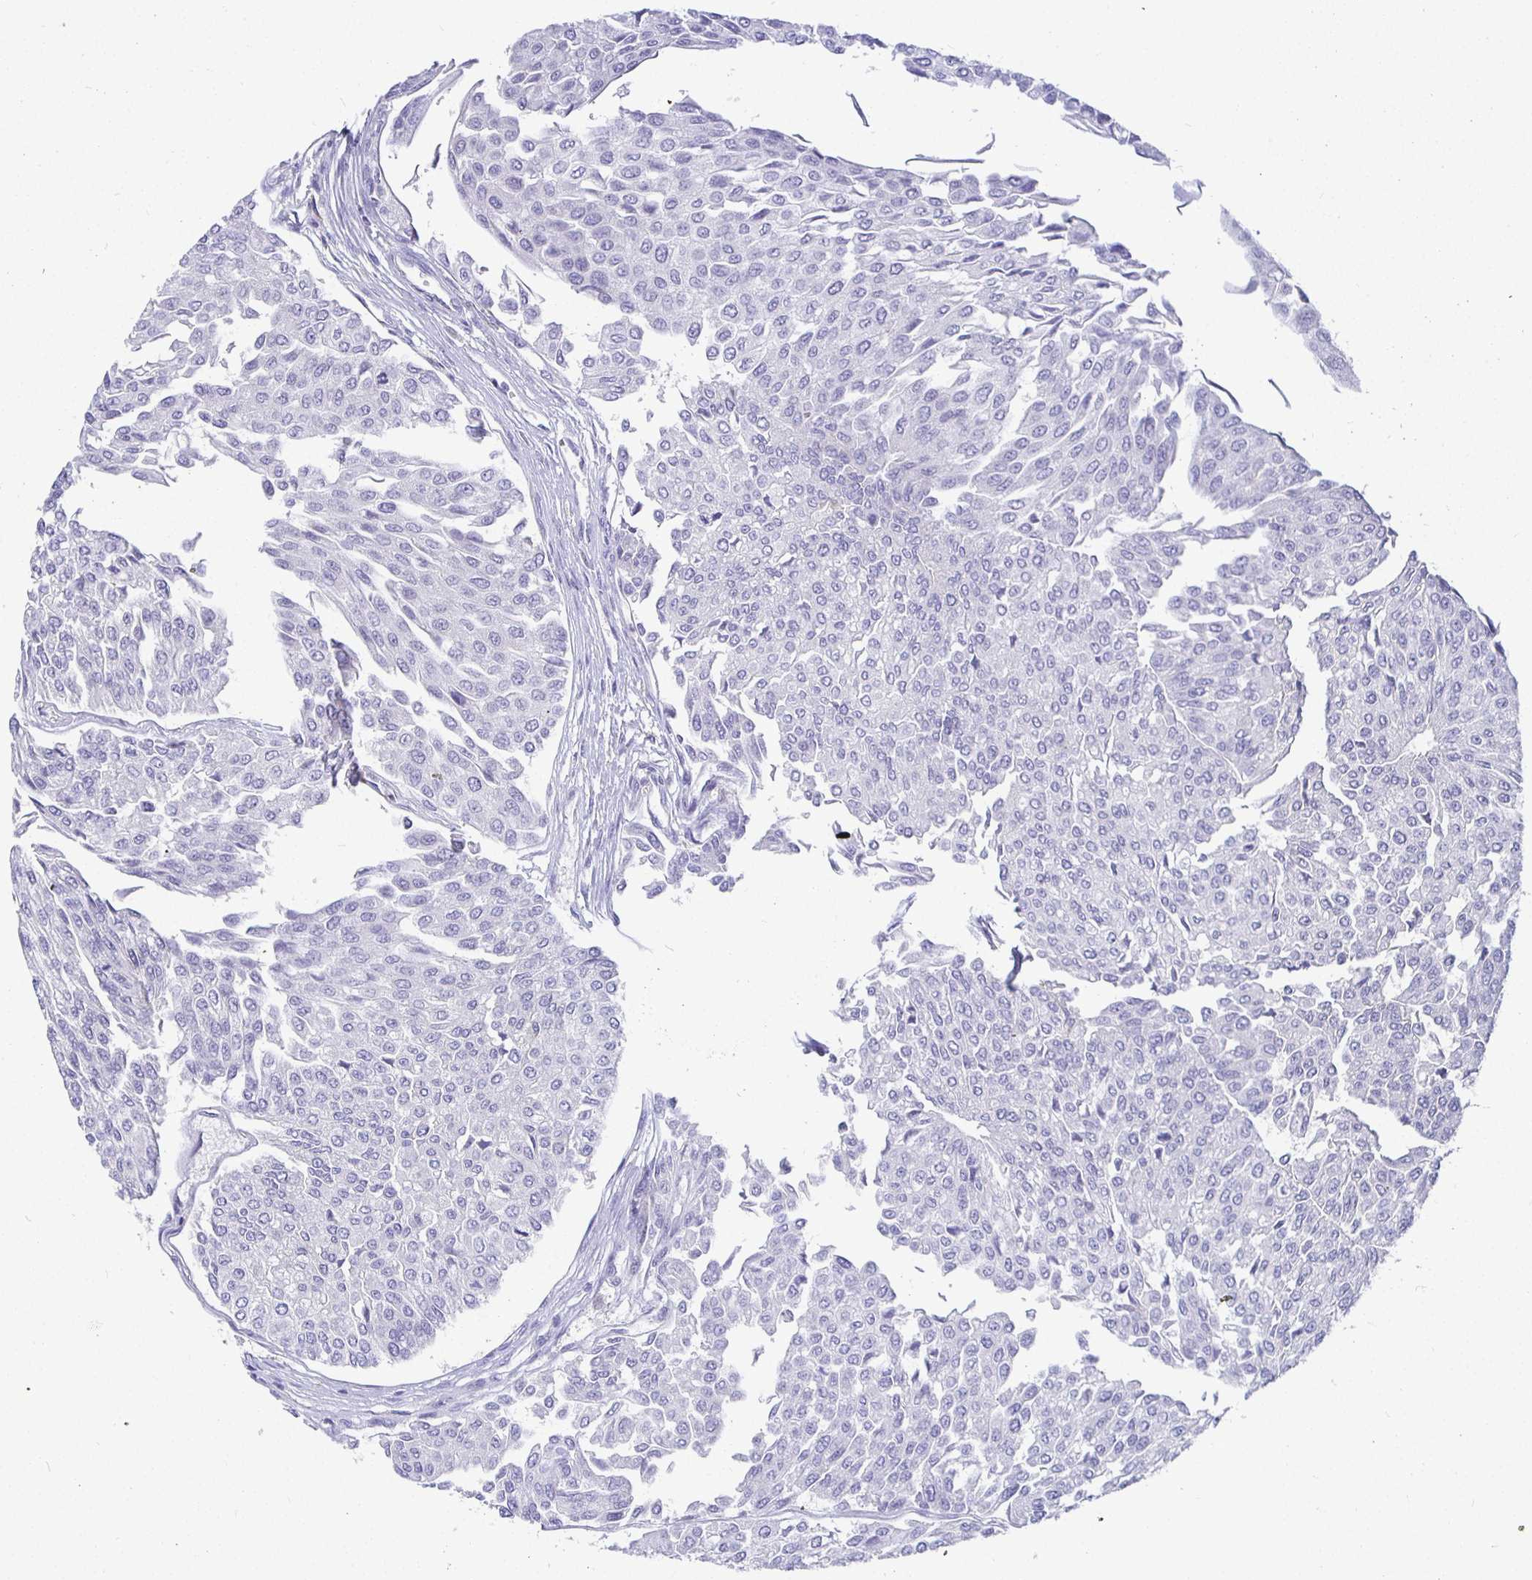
{"staining": {"intensity": "negative", "quantity": "none", "location": "none"}, "tissue": "urothelial cancer", "cell_type": "Tumor cells", "image_type": "cancer", "snomed": [{"axis": "morphology", "description": "Urothelial carcinoma, NOS"}, {"axis": "topography", "description": "Urinary bladder"}], "caption": "Photomicrograph shows no significant protein staining in tumor cells of urothelial cancer.", "gene": "SIRPA", "patient": {"sex": "male", "age": 67}}